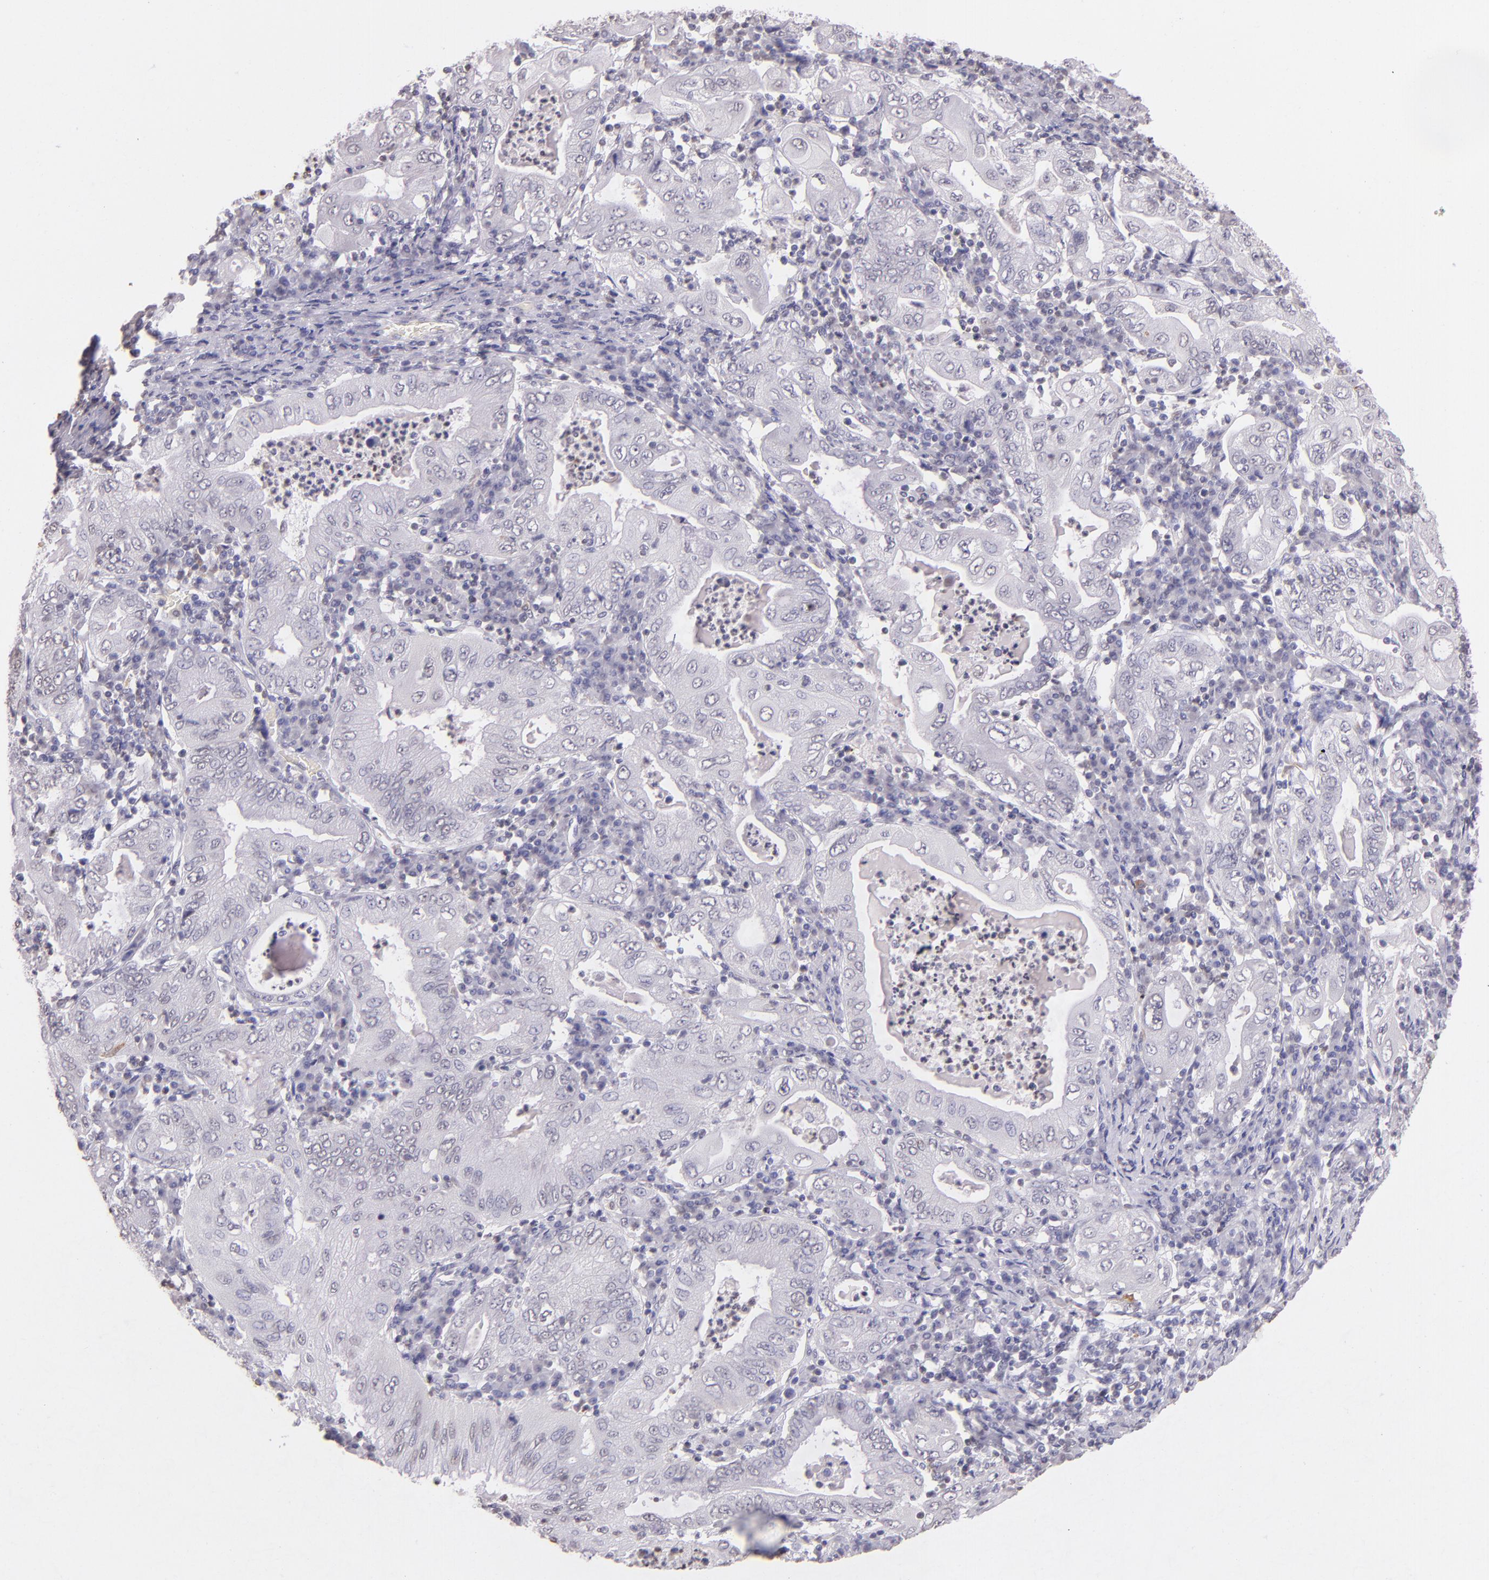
{"staining": {"intensity": "negative", "quantity": "none", "location": "none"}, "tissue": "stomach cancer", "cell_type": "Tumor cells", "image_type": "cancer", "snomed": [{"axis": "morphology", "description": "Normal tissue, NOS"}, {"axis": "morphology", "description": "Adenocarcinoma, NOS"}, {"axis": "topography", "description": "Esophagus"}, {"axis": "topography", "description": "Stomach, upper"}, {"axis": "topography", "description": "Peripheral nerve tissue"}], "caption": "An image of human stomach cancer (adenocarcinoma) is negative for staining in tumor cells. (DAB (3,3'-diaminobenzidine) immunohistochemistry (IHC) with hematoxylin counter stain).", "gene": "RTN1", "patient": {"sex": "male", "age": 62}}